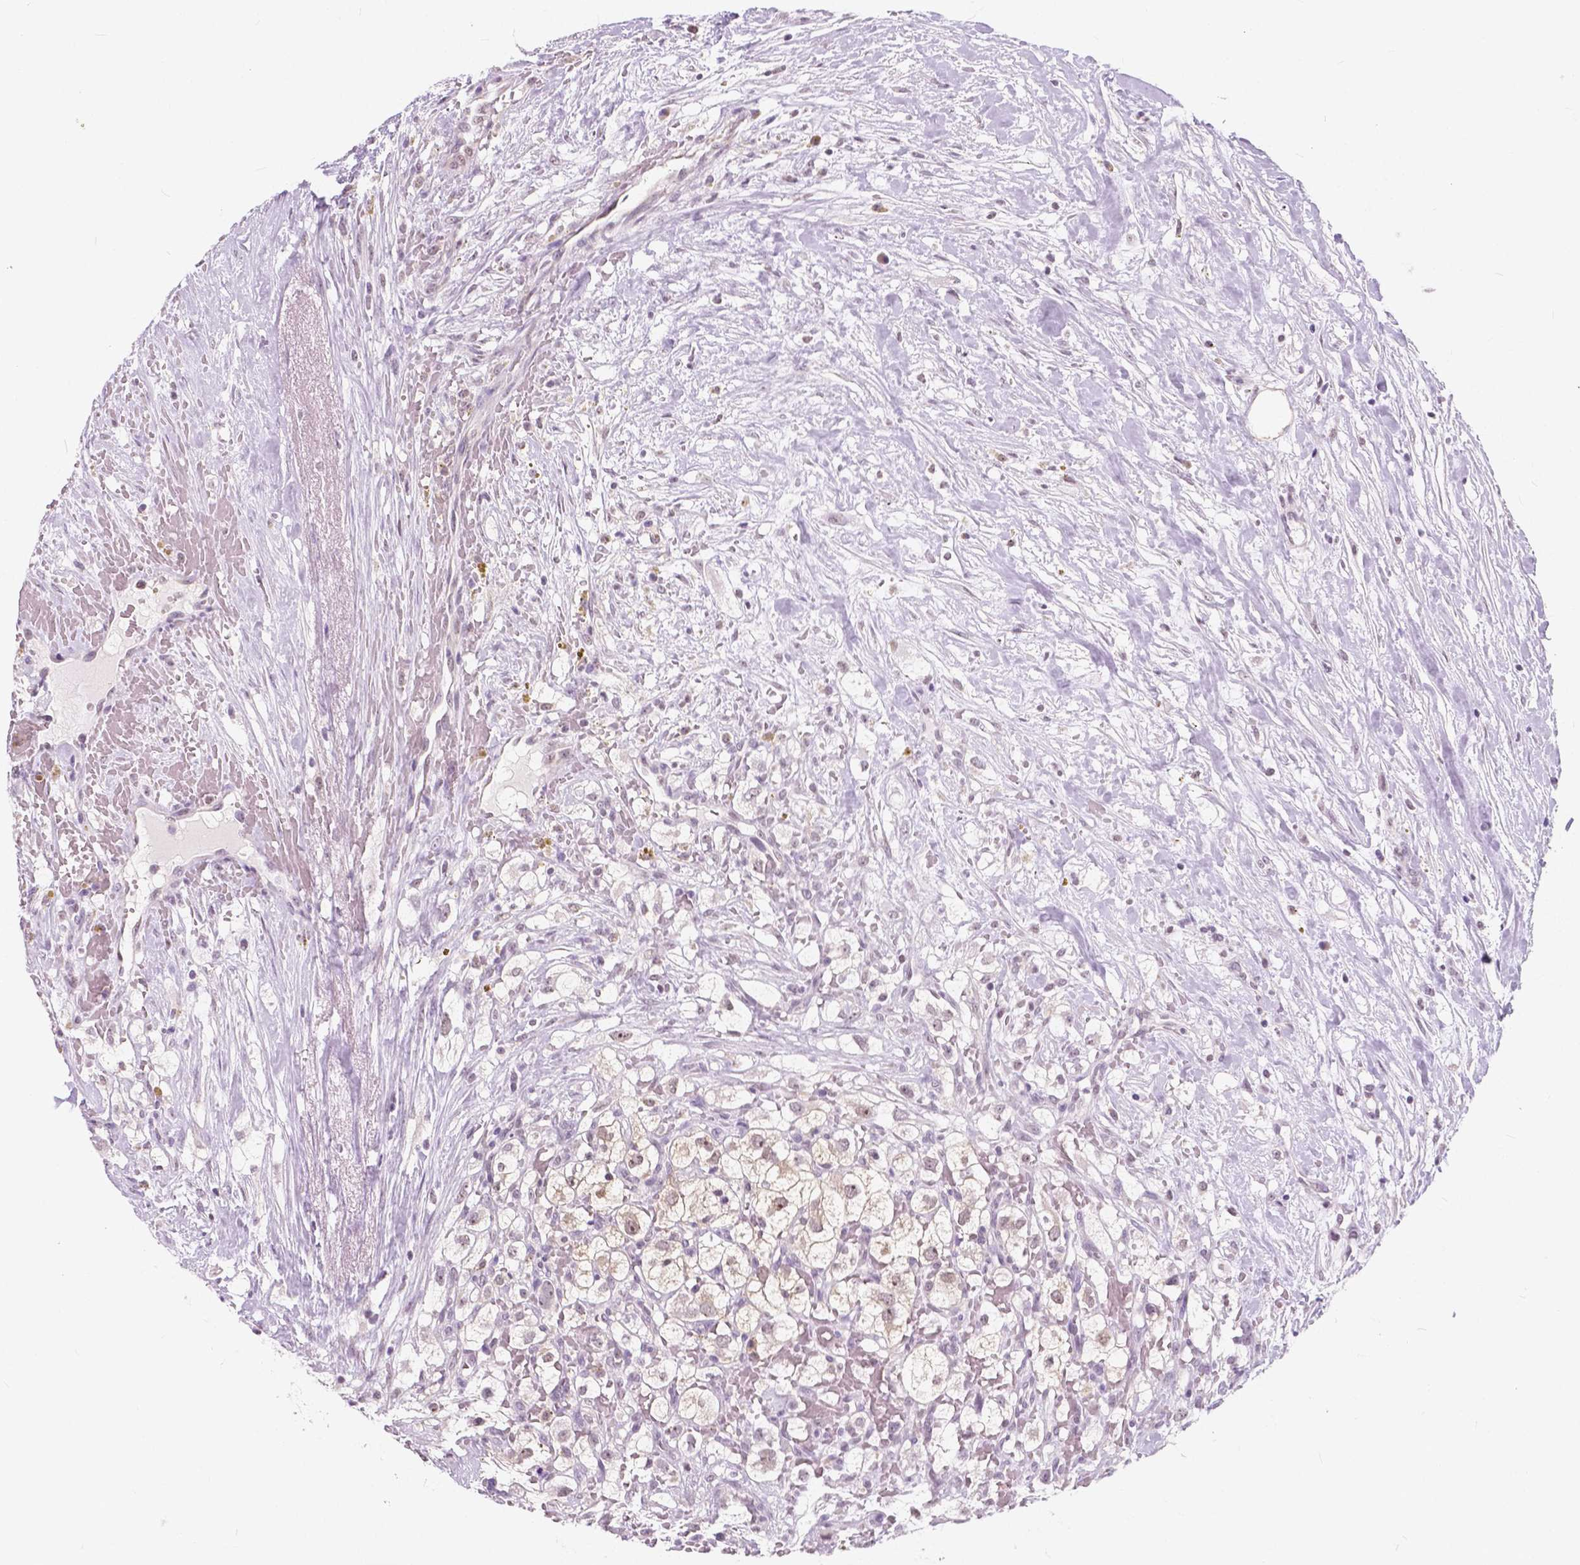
{"staining": {"intensity": "weak", "quantity": "25%-75%", "location": "cytoplasmic/membranous,nuclear"}, "tissue": "renal cancer", "cell_type": "Tumor cells", "image_type": "cancer", "snomed": [{"axis": "morphology", "description": "Adenocarcinoma, NOS"}, {"axis": "topography", "description": "Kidney"}], "caption": "Approximately 25%-75% of tumor cells in human renal cancer exhibit weak cytoplasmic/membranous and nuclear protein expression as visualized by brown immunohistochemical staining.", "gene": "NOLC1", "patient": {"sex": "male", "age": 59}}